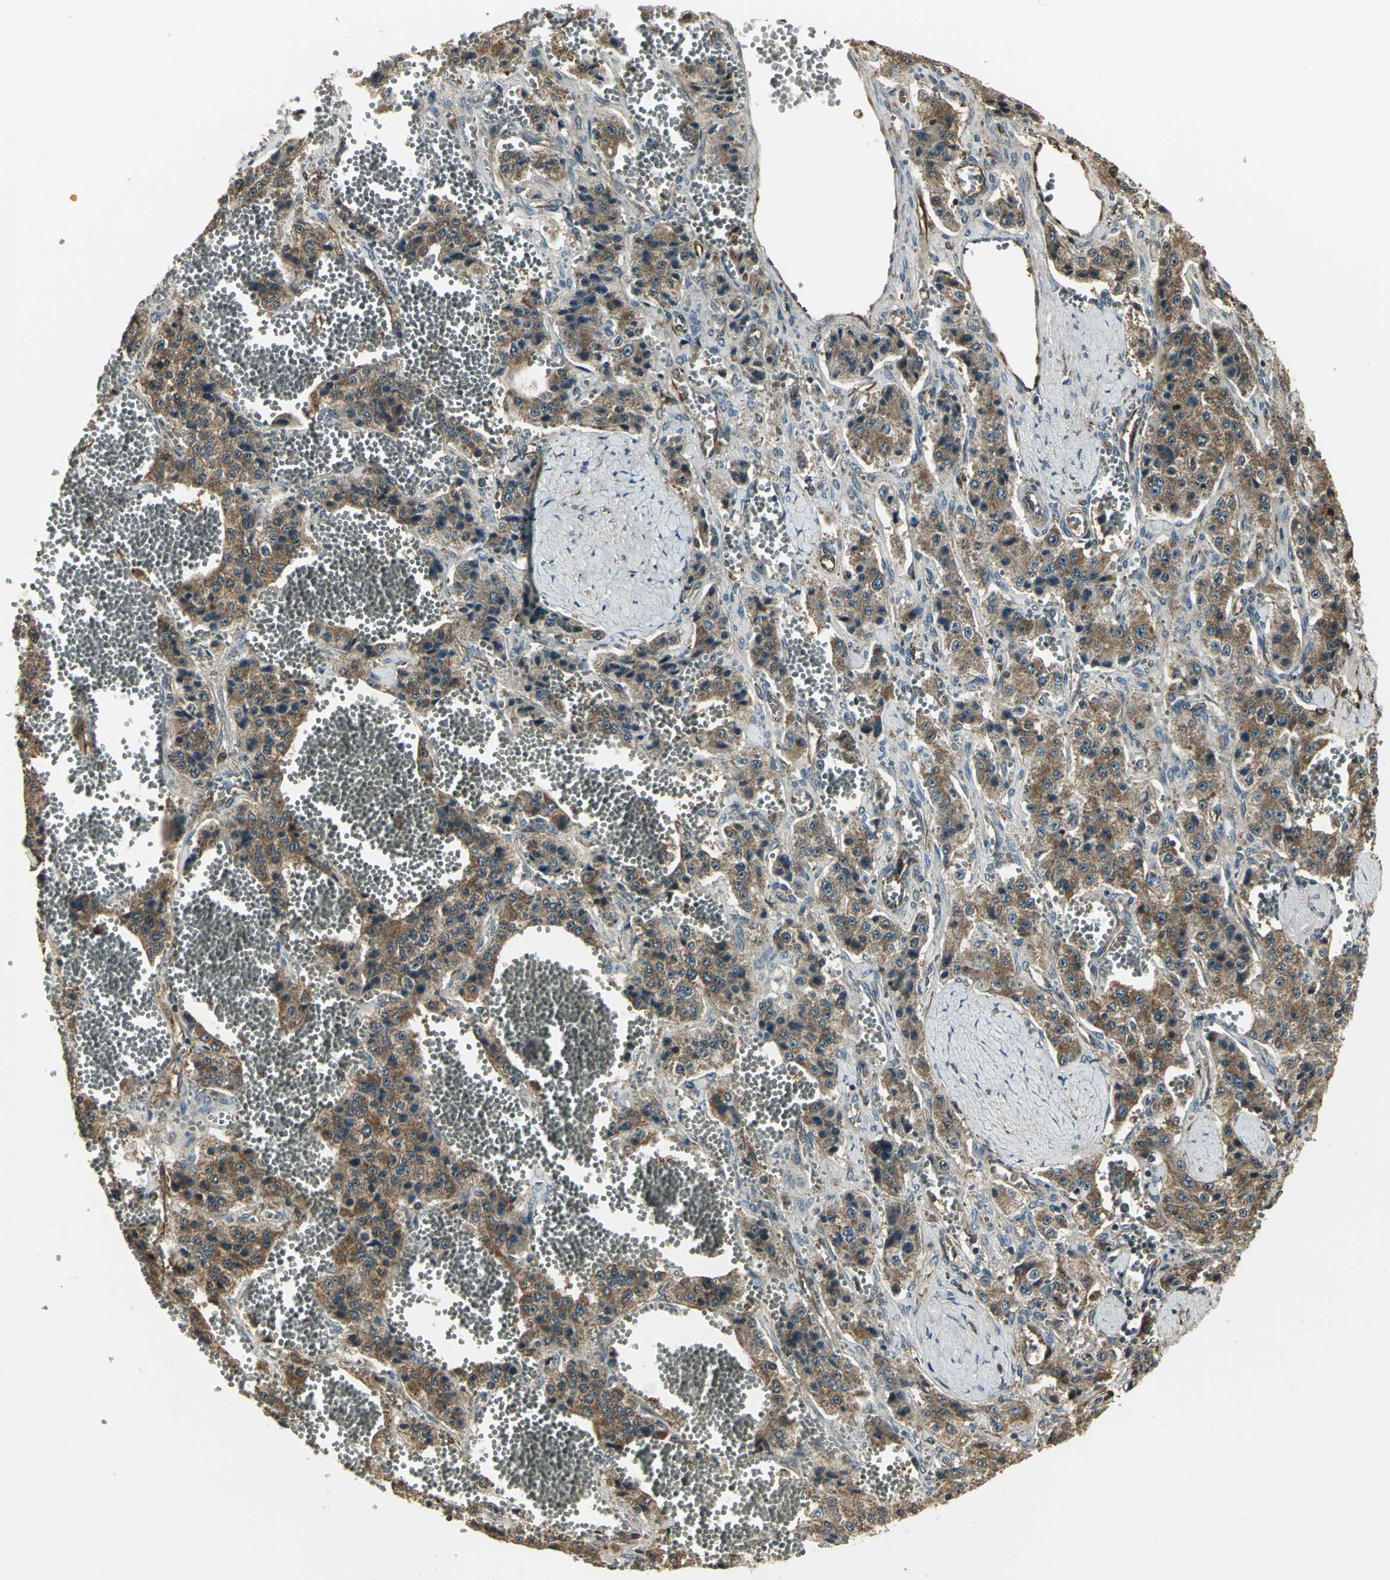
{"staining": {"intensity": "moderate", "quantity": ">75%", "location": "cytoplasmic/membranous"}, "tissue": "carcinoid", "cell_type": "Tumor cells", "image_type": "cancer", "snomed": [{"axis": "morphology", "description": "Carcinoid, malignant, NOS"}, {"axis": "topography", "description": "Small intestine"}], "caption": "Protein expression analysis of carcinoid displays moderate cytoplasmic/membranous expression in about >75% of tumor cells.", "gene": "PRXL2B", "patient": {"sex": "male", "age": 52}}